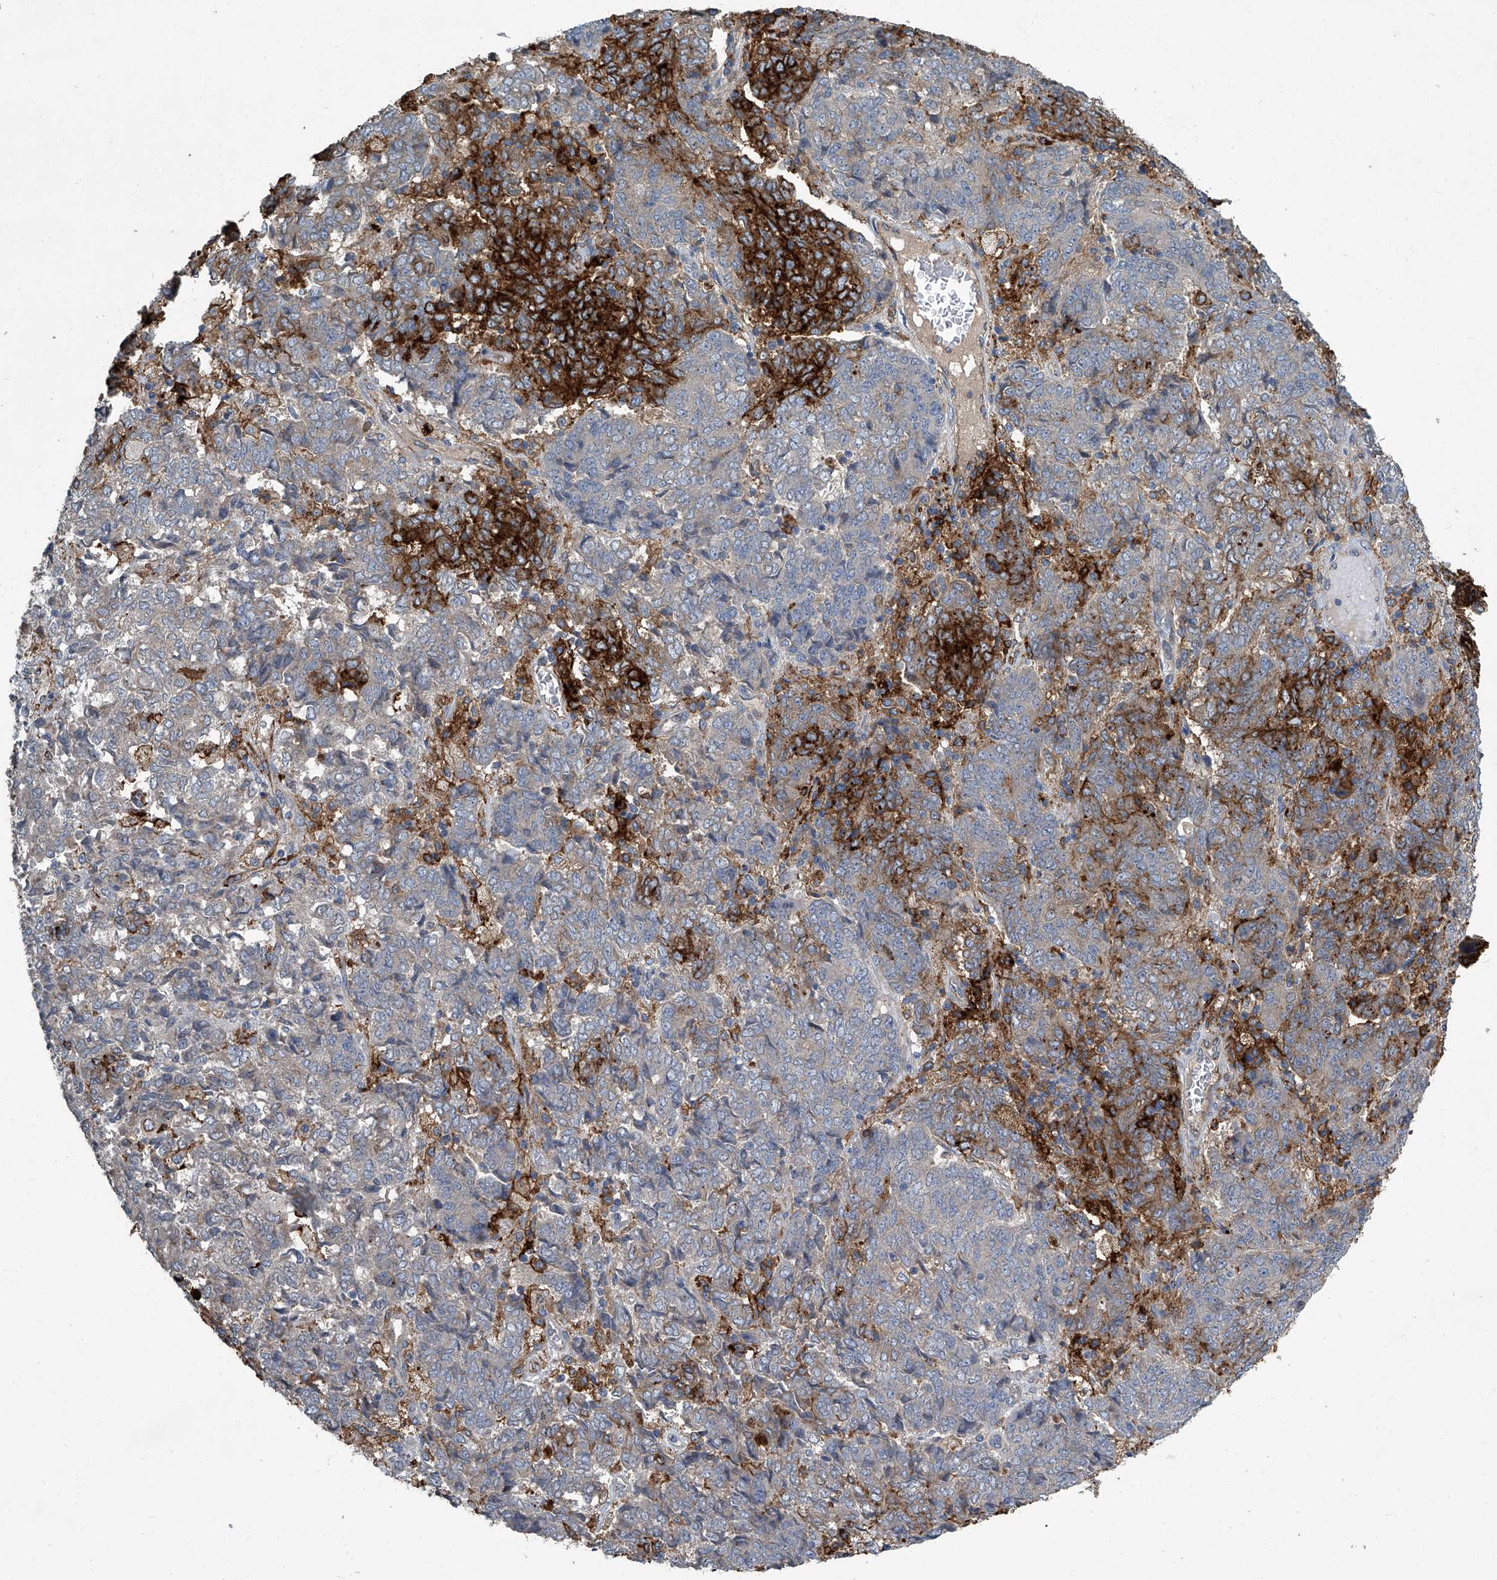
{"staining": {"intensity": "strong", "quantity": "<25%", "location": "cytoplasmic/membranous"}, "tissue": "endometrial cancer", "cell_type": "Tumor cells", "image_type": "cancer", "snomed": [{"axis": "morphology", "description": "Adenocarcinoma, NOS"}, {"axis": "topography", "description": "Endometrium"}], "caption": "Endometrial adenocarcinoma stained with DAB immunohistochemistry (IHC) demonstrates medium levels of strong cytoplasmic/membranous staining in approximately <25% of tumor cells. The staining was performed using DAB (3,3'-diaminobenzidine) to visualize the protein expression in brown, while the nuclei were stained in blue with hematoxylin (Magnification: 20x).", "gene": "FAM167A", "patient": {"sex": "female", "age": 80}}